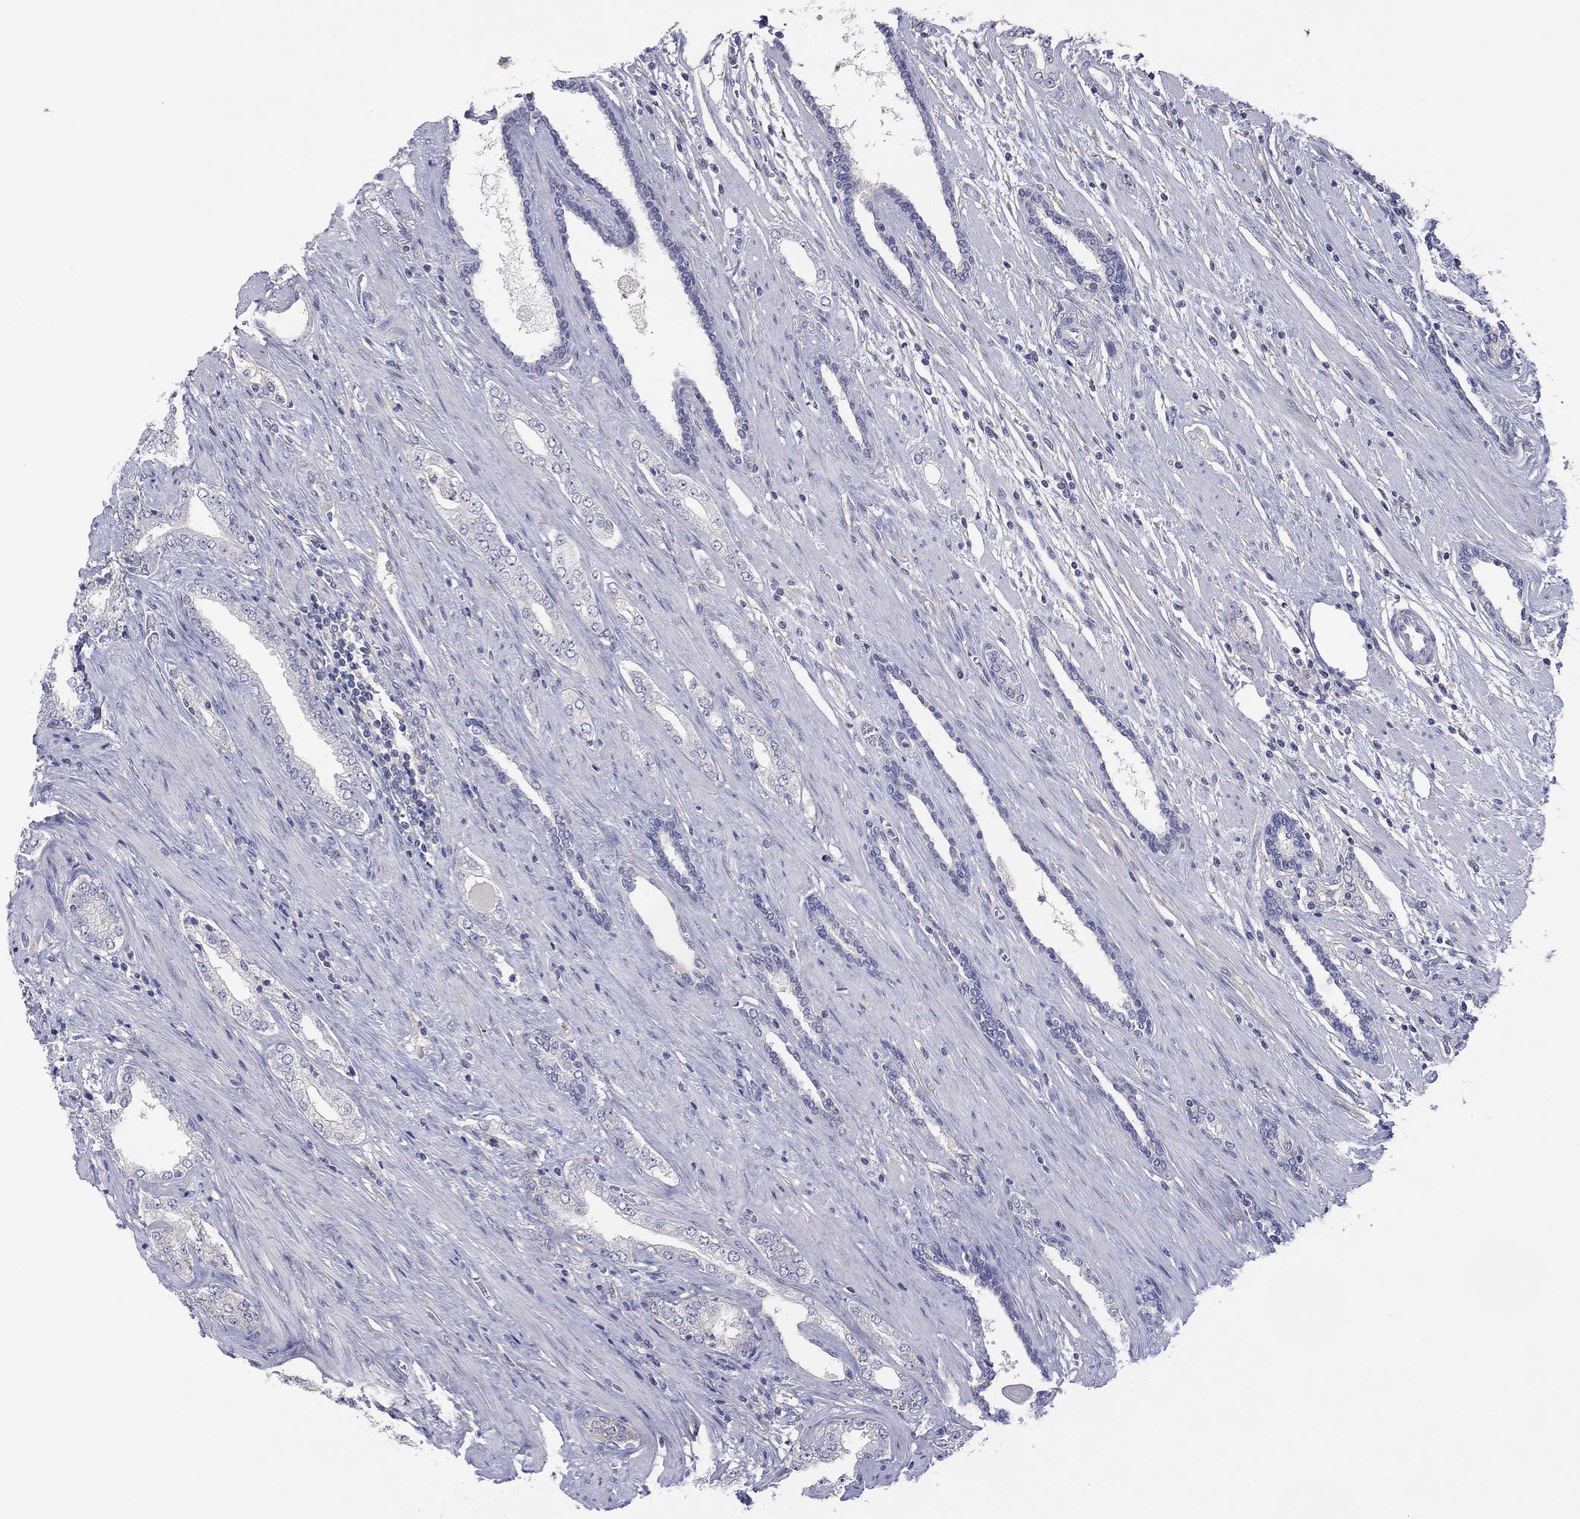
{"staining": {"intensity": "negative", "quantity": "none", "location": "none"}, "tissue": "prostate cancer", "cell_type": "Tumor cells", "image_type": "cancer", "snomed": [{"axis": "morphology", "description": "Adenocarcinoma, Low grade"}, {"axis": "topography", "description": "Prostate and seminal vesicle, NOS"}], "caption": "Histopathology image shows no significant protein positivity in tumor cells of prostate cancer. Nuclei are stained in blue.", "gene": "CYP2B6", "patient": {"sex": "male", "age": 61}}